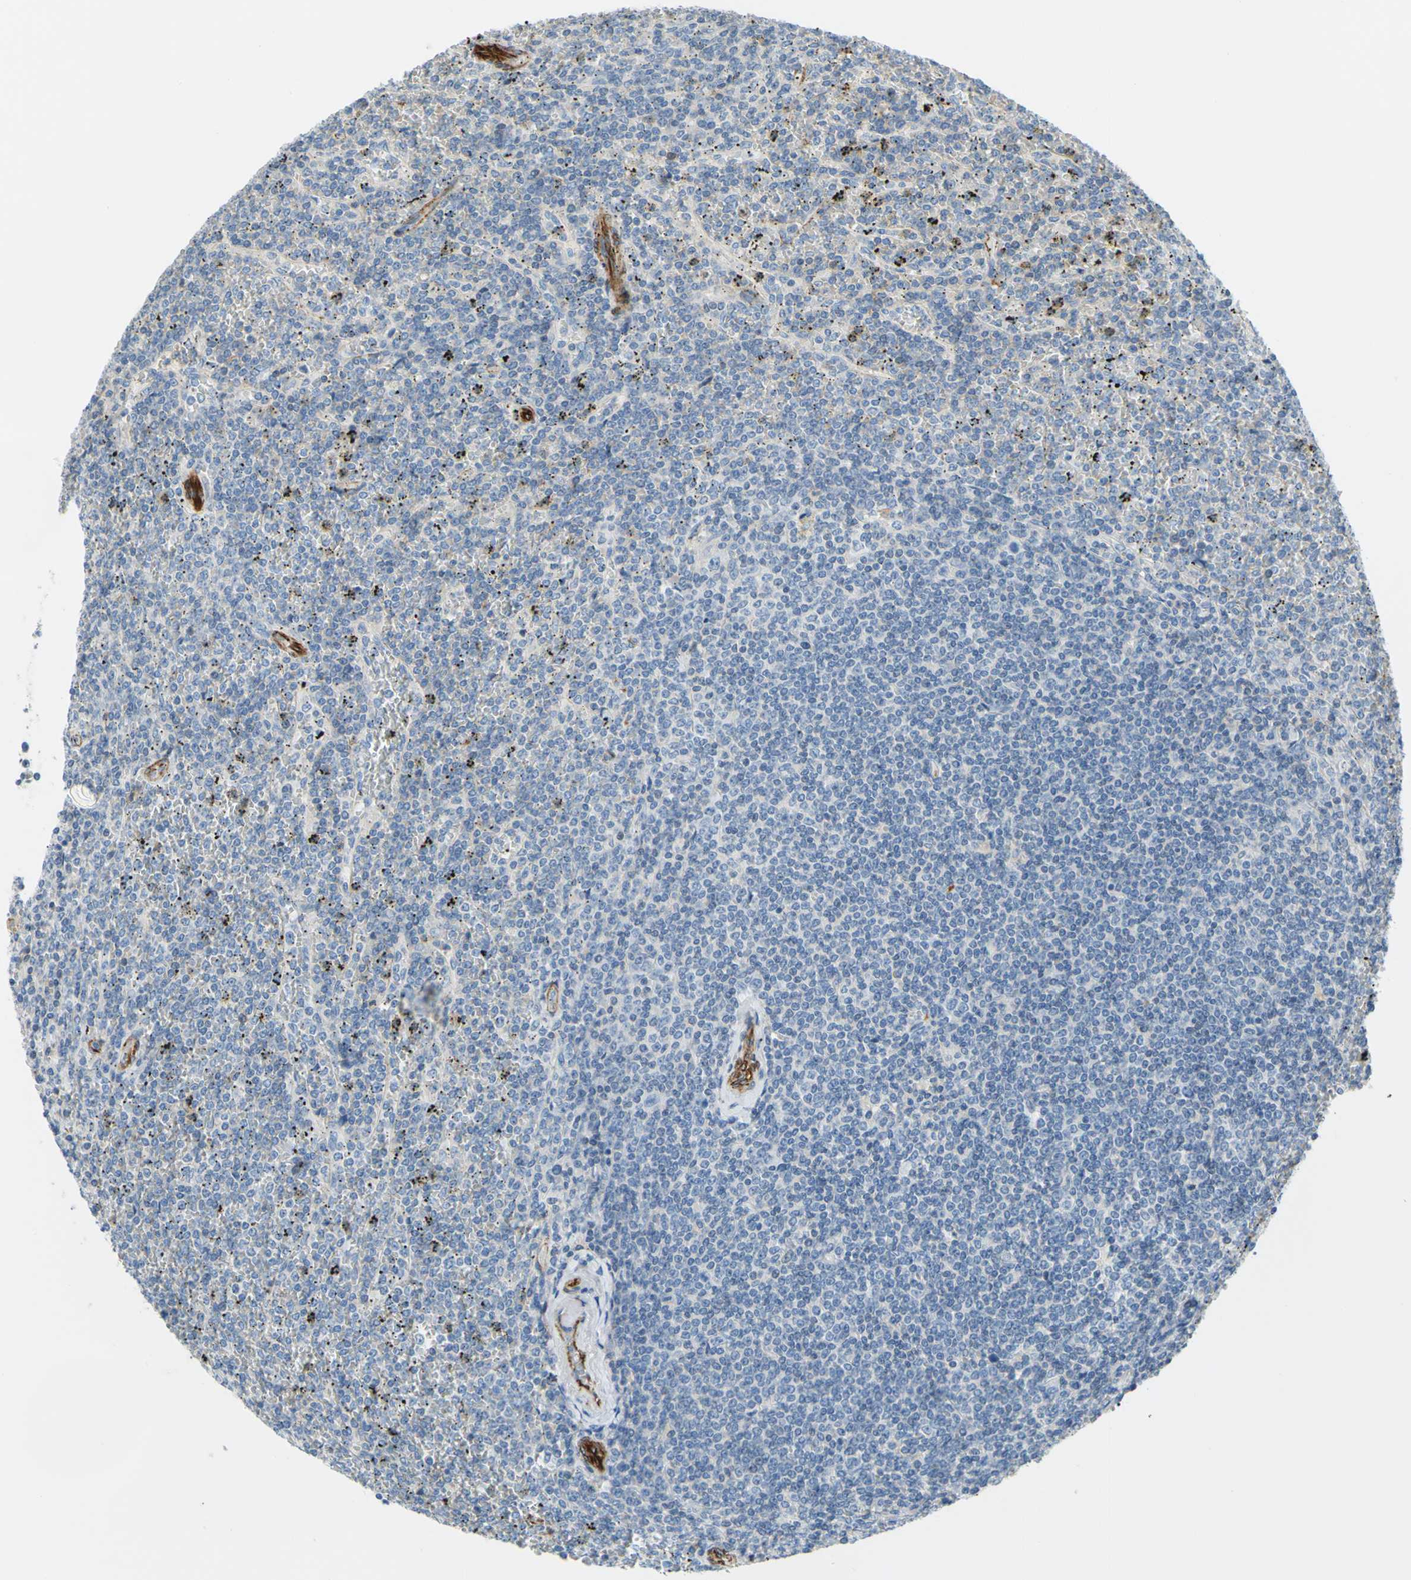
{"staining": {"intensity": "negative", "quantity": "none", "location": "none"}, "tissue": "lymphoma", "cell_type": "Tumor cells", "image_type": "cancer", "snomed": [{"axis": "morphology", "description": "Malignant lymphoma, non-Hodgkin's type, Low grade"}, {"axis": "topography", "description": "Spleen"}], "caption": "A histopathology image of human low-grade malignant lymphoma, non-Hodgkin's type is negative for staining in tumor cells.", "gene": "PRRG2", "patient": {"sex": "female", "age": 19}}